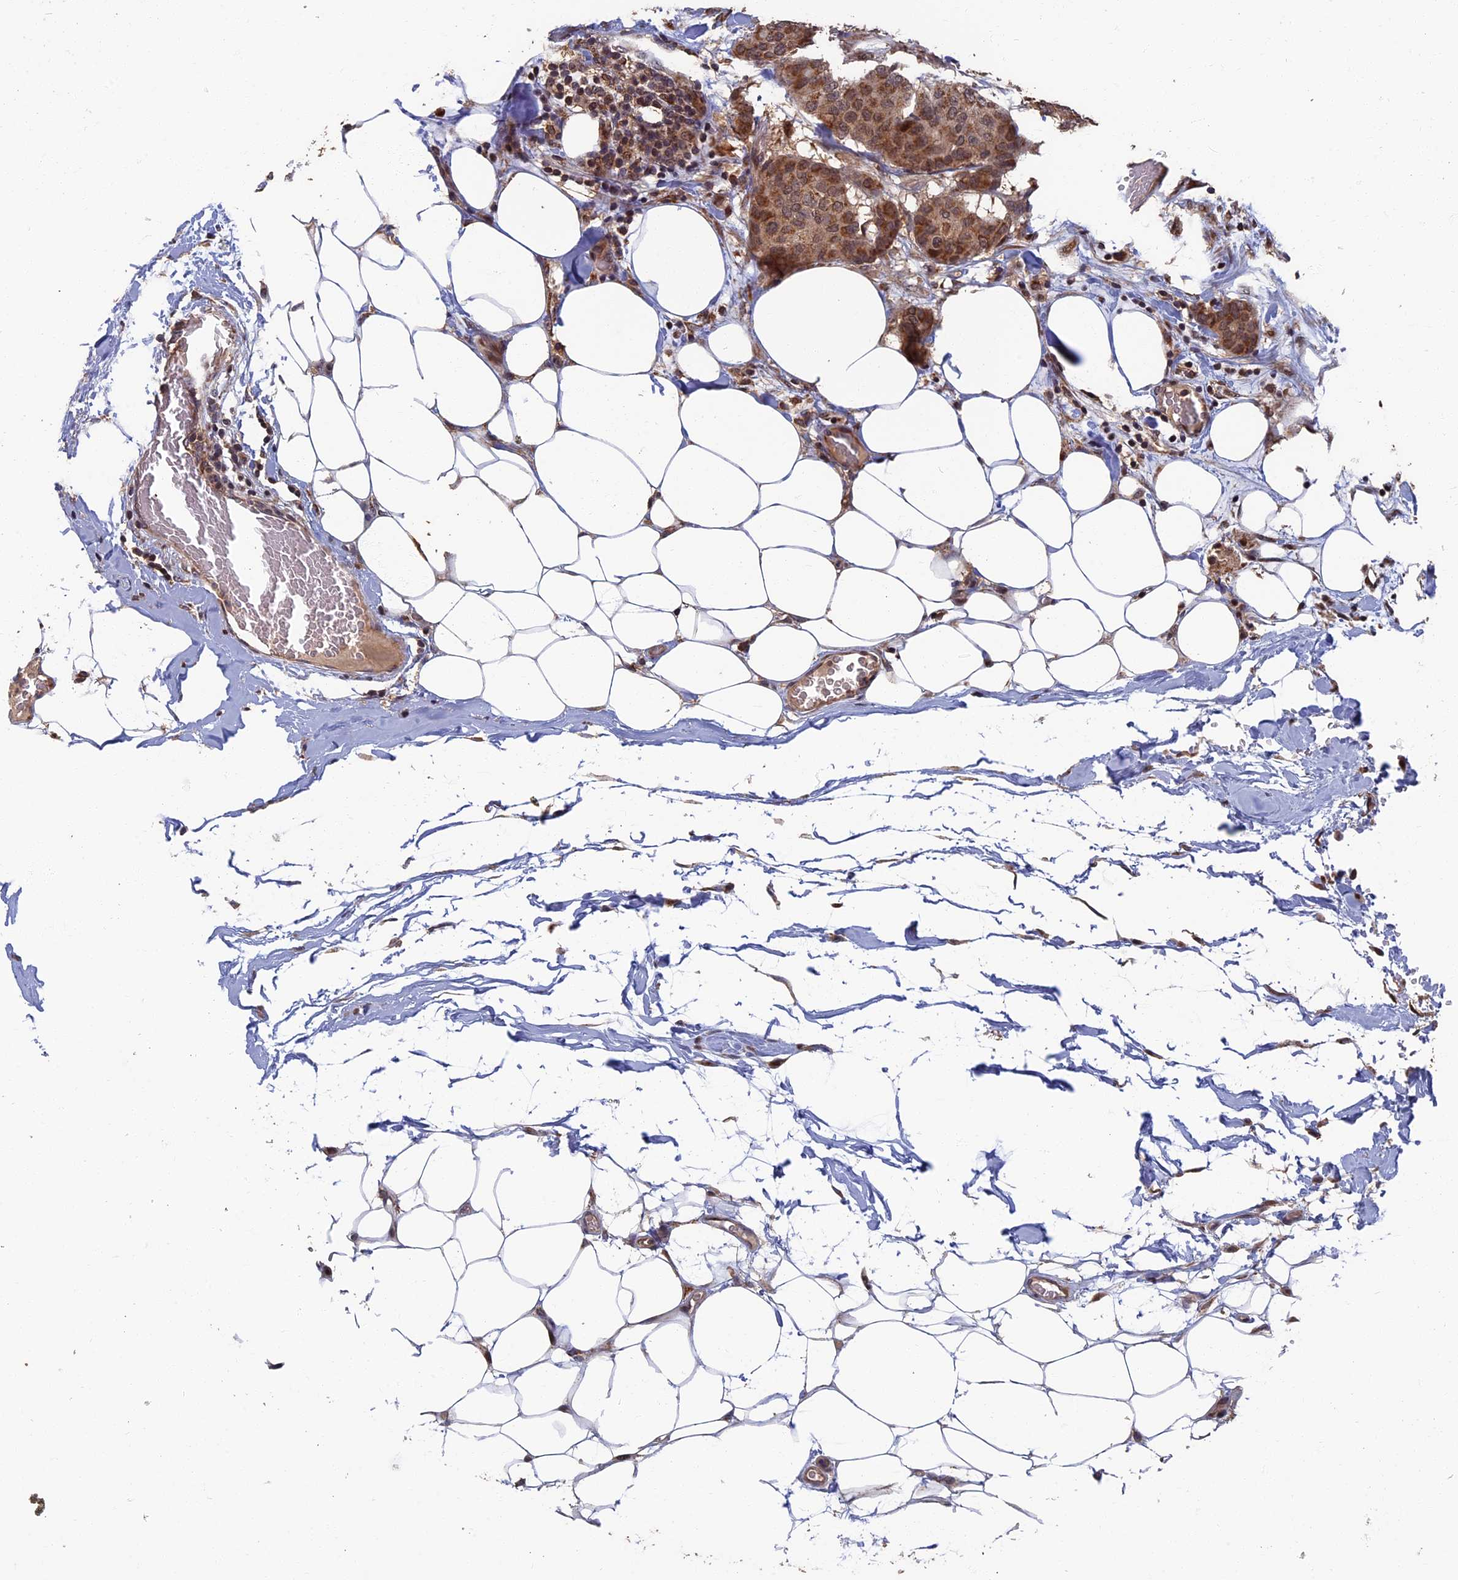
{"staining": {"intensity": "moderate", "quantity": ">75%", "location": "cytoplasmic/membranous"}, "tissue": "breast cancer", "cell_type": "Tumor cells", "image_type": "cancer", "snomed": [{"axis": "morphology", "description": "Duct carcinoma"}, {"axis": "topography", "description": "Breast"}], "caption": "High-magnification brightfield microscopy of breast cancer (infiltrating ductal carcinoma) stained with DAB (brown) and counterstained with hematoxylin (blue). tumor cells exhibit moderate cytoplasmic/membranous staining is seen in about>75% of cells. (brown staining indicates protein expression, while blue staining denotes nuclei).", "gene": "RASGRF1", "patient": {"sex": "female", "age": 75}}